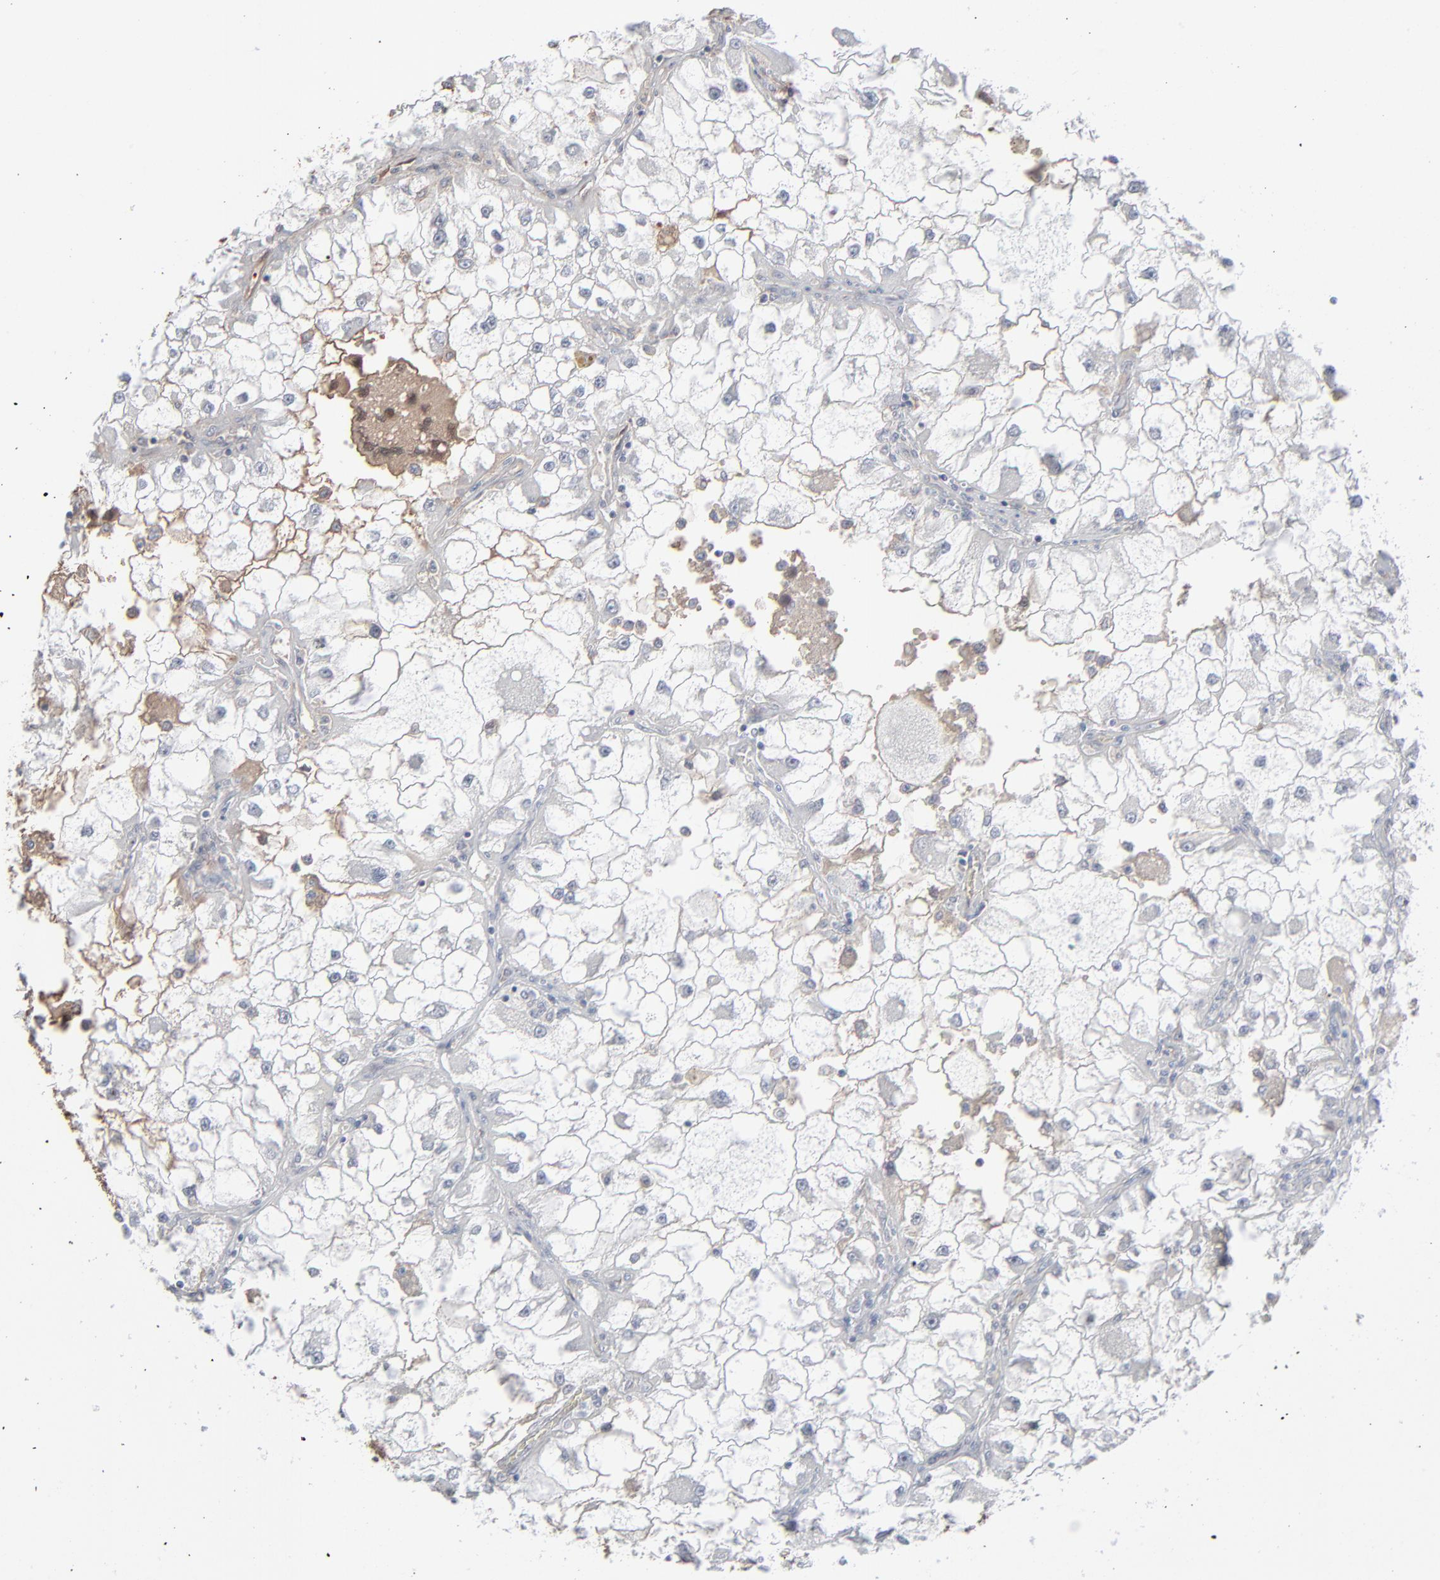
{"staining": {"intensity": "weak", "quantity": "<25%", "location": "cytoplasmic/membranous"}, "tissue": "renal cancer", "cell_type": "Tumor cells", "image_type": "cancer", "snomed": [{"axis": "morphology", "description": "Adenocarcinoma, NOS"}, {"axis": "topography", "description": "Kidney"}], "caption": "Immunohistochemical staining of renal cancer (adenocarcinoma) displays no significant positivity in tumor cells.", "gene": "MPHOSPH6", "patient": {"sex": "female", "age": 73}}